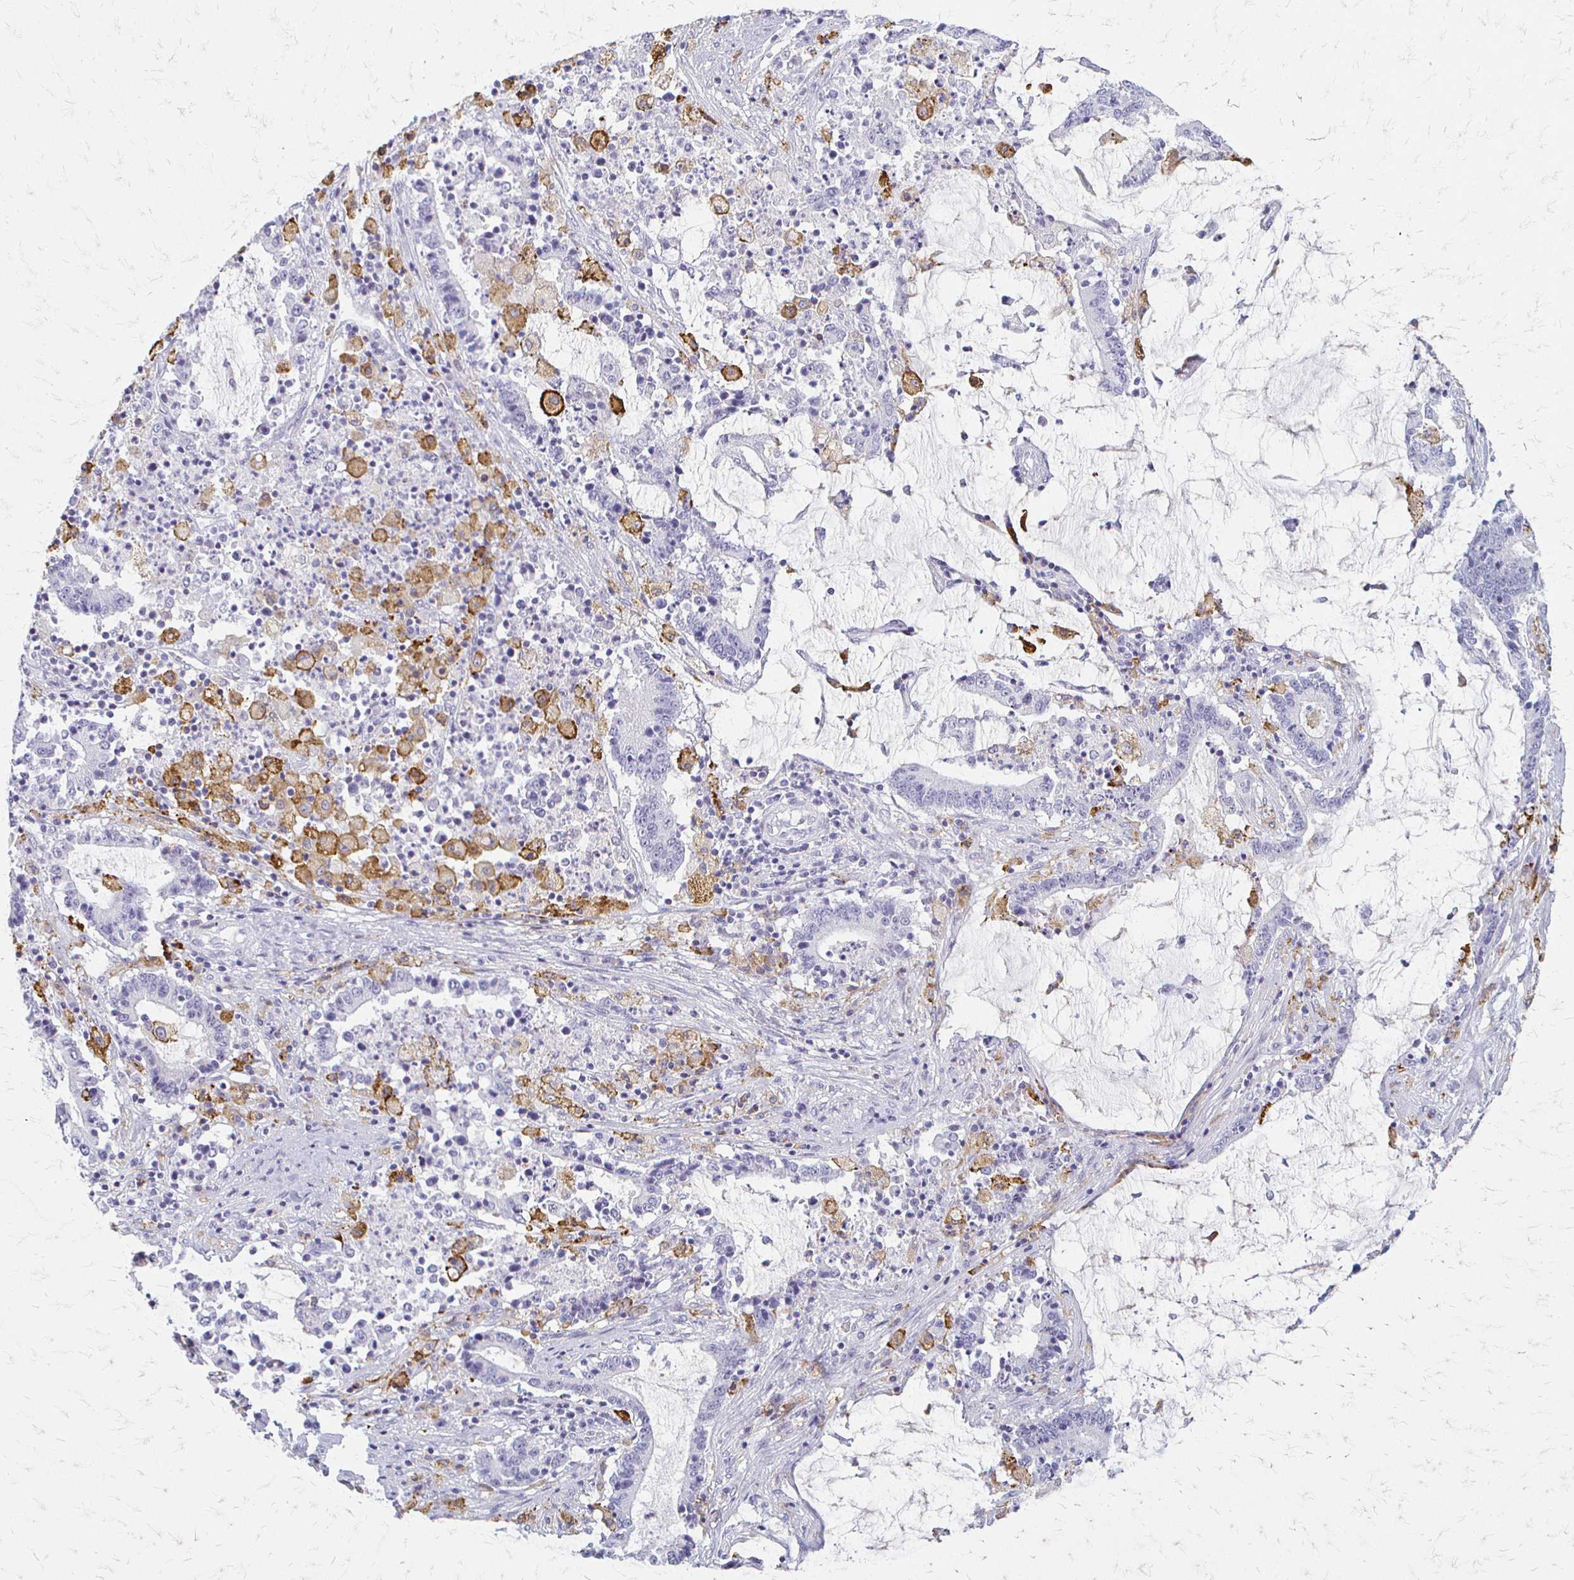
{"staining": {"intensity": "negative", "quantity": "none", "location": "none"}, "tissue": "stomach cancer", "cell_type": "Tumor cells", "image_type": "cancer", "snomed": [{"axis": "morphology", "description": "Adenocarcinoma, NOS"}, {"axis": "topography", "description": "Stomach, upper"}], "caption": "A high-resolution micrograph shows immunohistochemistry staining of stomach cancer, which reveals no significant staining in tumor cells.", "gene": "ACP5", "patient": {"sex": "male", "age": 68}}